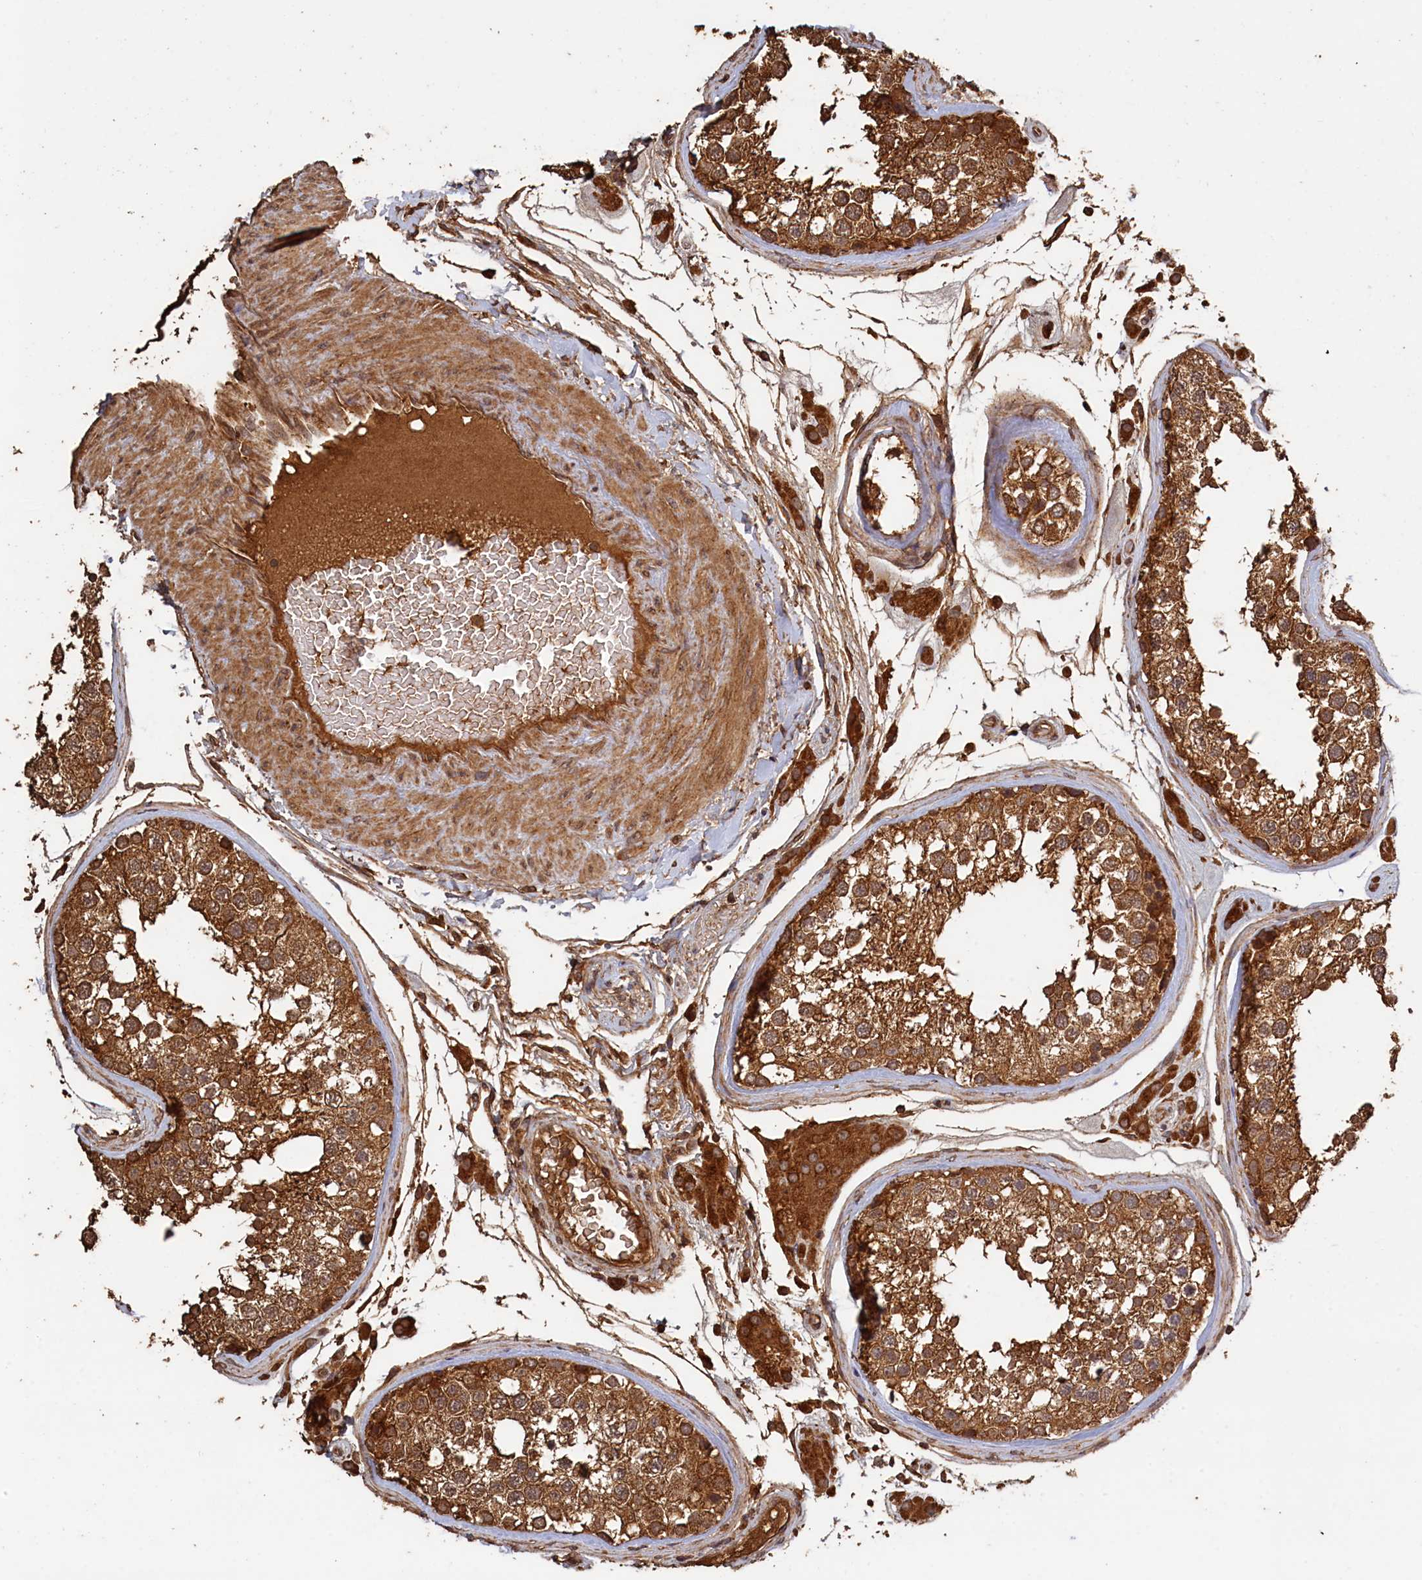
{"staining": {"intensity": "strong", "quantity": ">75%", "location": "cytoplasmic/membranous"}, "tissue": "testis", "cell_type": "Cells in seminiferous ducts", "image_type": "normal", "snomed": [{"axis": "morphology", "description": "Normal tissue, NOS"}, {"axis": "topography", "description": "Testis"}], "caption": "IHC of benign human testis reveals high levels of strong cytoplasmic/membranous positivity in about >75% of cells in seminiferous ducts.", "gene": "SNX33", "patient": {"sex": "male", "age": 46}}